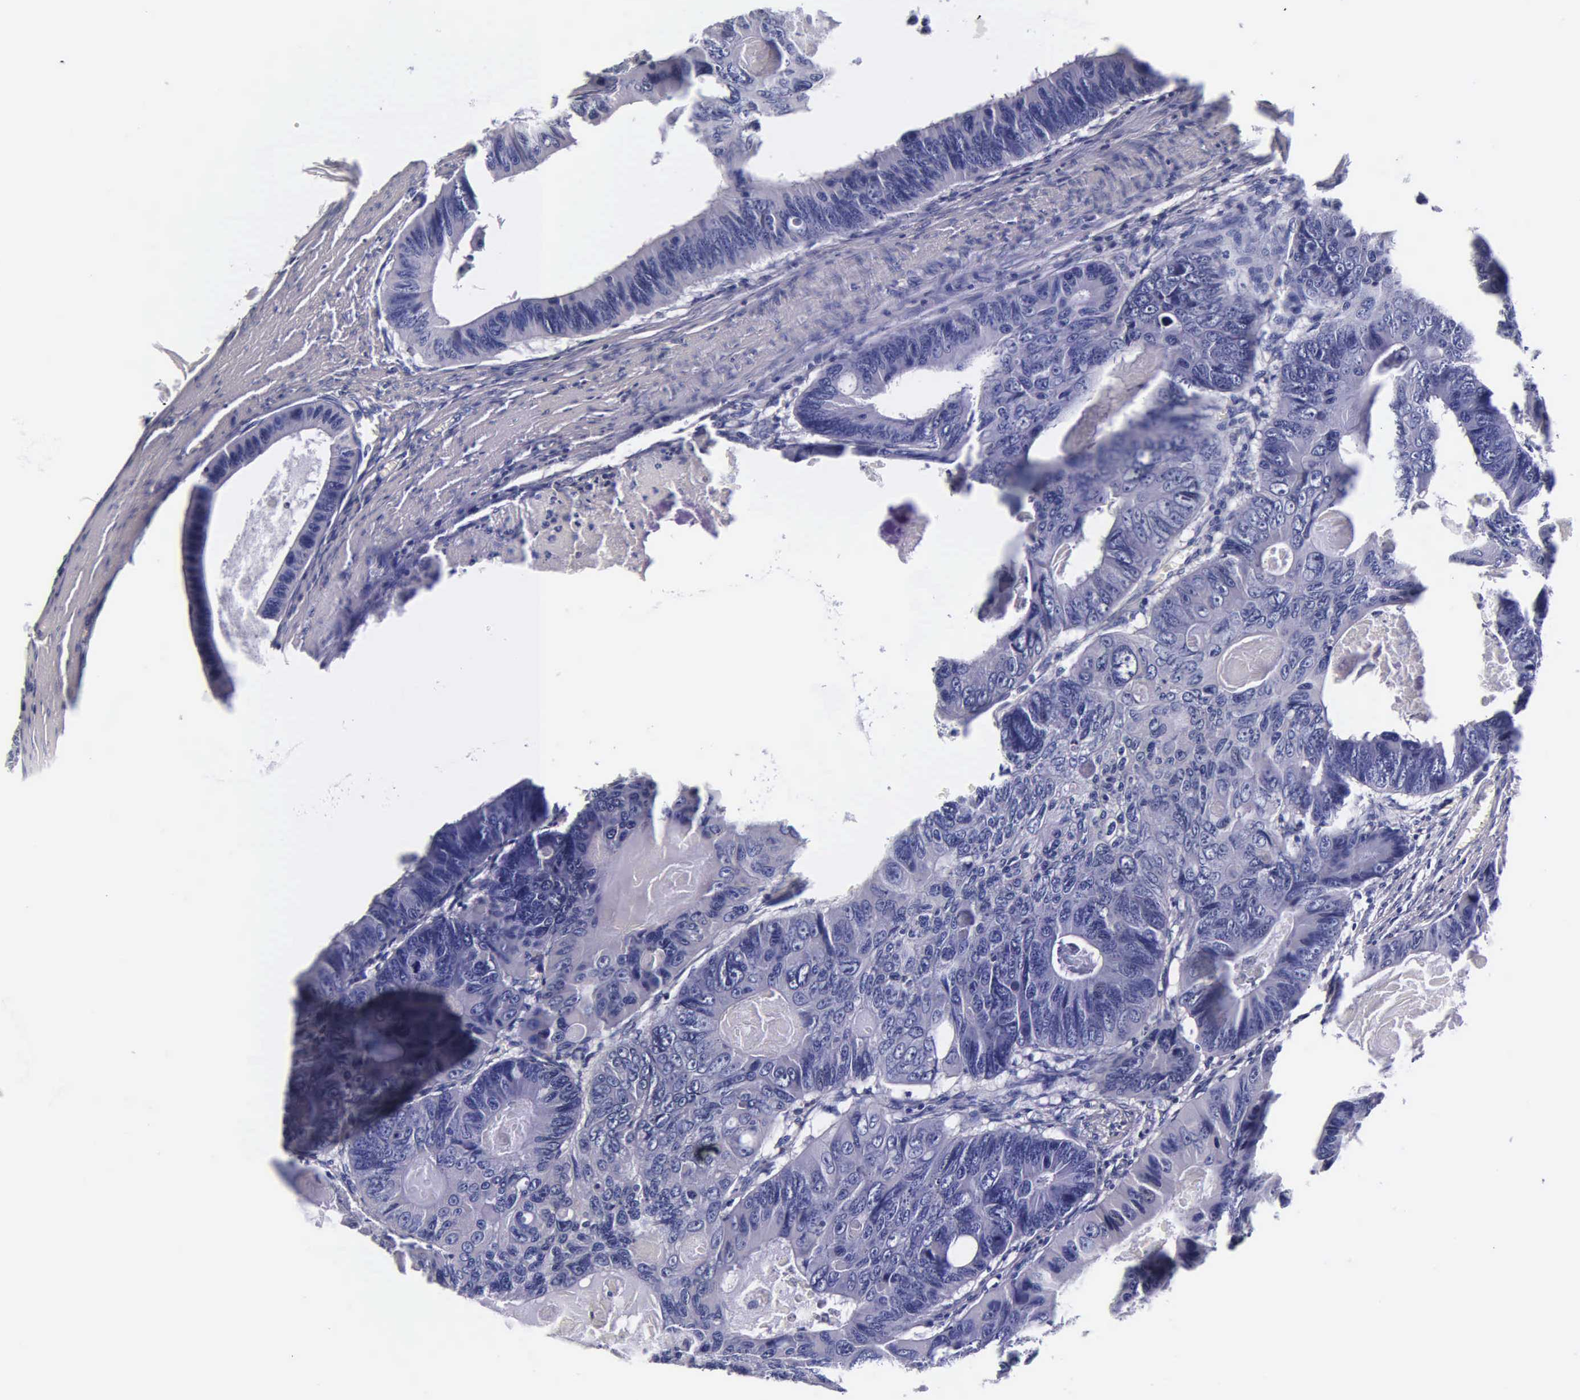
{"staining": {"intensity": "negative", "quantity": "none", "location": "none"}, "tissue": "colorectal cancer", "cell_type": "Tumor cells", "image_type": "cancer", "snomed": [{"axis": "morphology", "description": "Adenocarcinoma, NOS"}, {"axis": "topography", "description": "Colon"}], "caption": "Adenocarcinoma (colorectal) was stained to show a protein in brown. There is no significant staining in tumor cells.", "gene": "IAPP", "patient": {"sex": "female", "age": 55}}